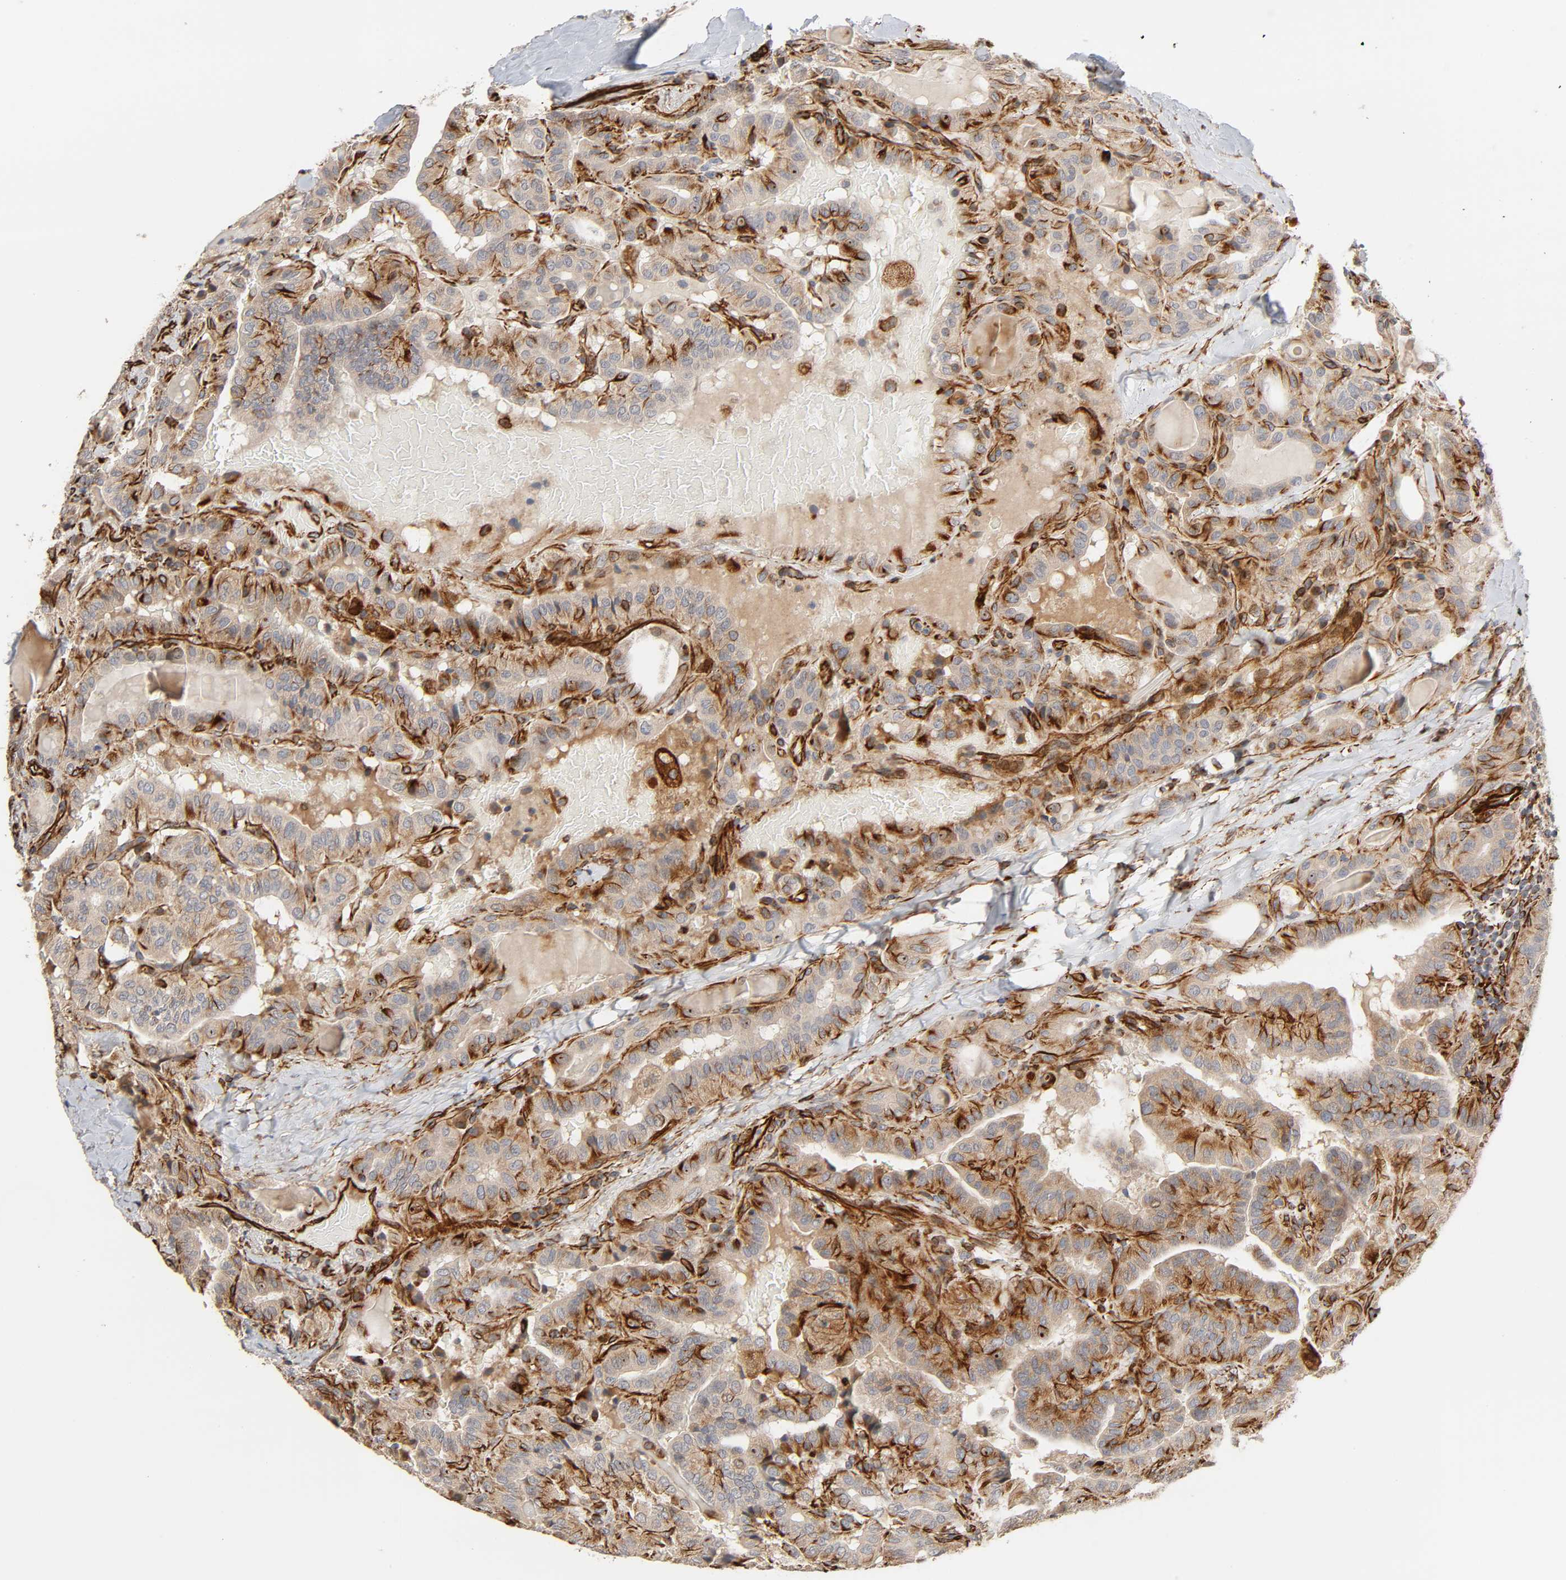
{"staining": {"intensity": "strong", "quantity": ">75%", "location": "cytoplasmic/membranous"}, "tissue": "thyroid cancer", "cell_type": "Tumor cells", "image_type": "cancer", "snomed": [{"axis": "morphology", "description": "Papillary adenocarcinoma, NOS"}, {"axis": "topography", "description": "Thyroid gland"}], "caption": "Thyroid cancer (papillary adenocarcinoma) stained with DAB (3,3'-diaminobenzidine) immunohistochemistry (IHC) shows high levels of strong cytoplasmic/membranous staining in about >75% of tumor cells. The staining was performed using DAB (3,3'-diaminobenzidine), with brown indicating positive protein expression. Nuclei are stained blue with hematoxylin.", "gene": "FAM118A", "patient": {"sex": "male", "age": 77}}